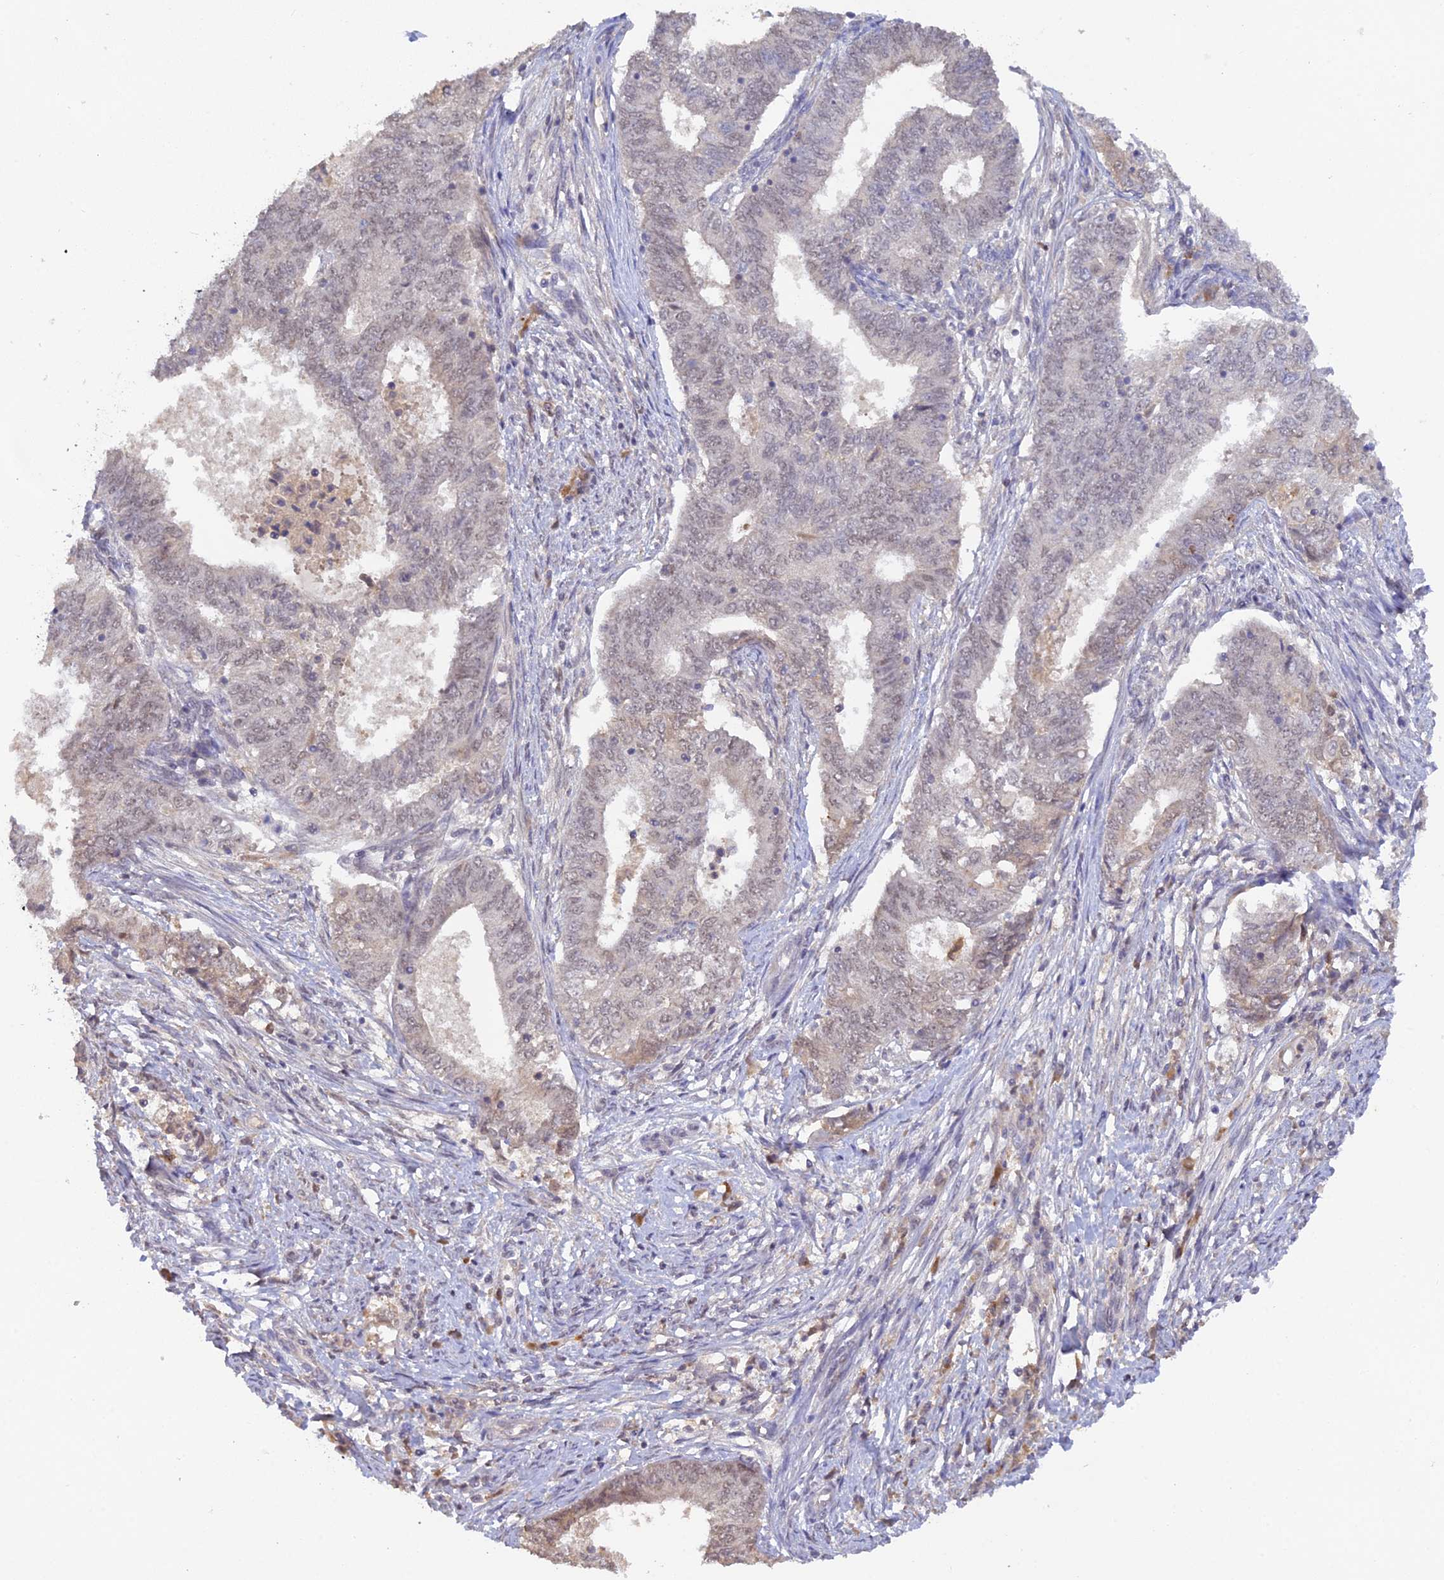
{"staining": {"intensity": "negative", "quantity": "none", "location": "none"}, "tissue": "endometrial cancer", "cell_type": "Tumor cells", "image_type": "cancer", "snomed": [{"axis": "morphology", "description": "Adenocarcinoma, NOS"}, {"axis": "topography", "description": "Endometrium"}], "caption": "IHC of human endometrial adenocarcinoma reveals no expression in tumor cells. (DAB immunohistochemistry visualized using brightfield microscopy, high magnification).", "gene": "ZNF436", "patient": {"sex": "female", "age": 62}}